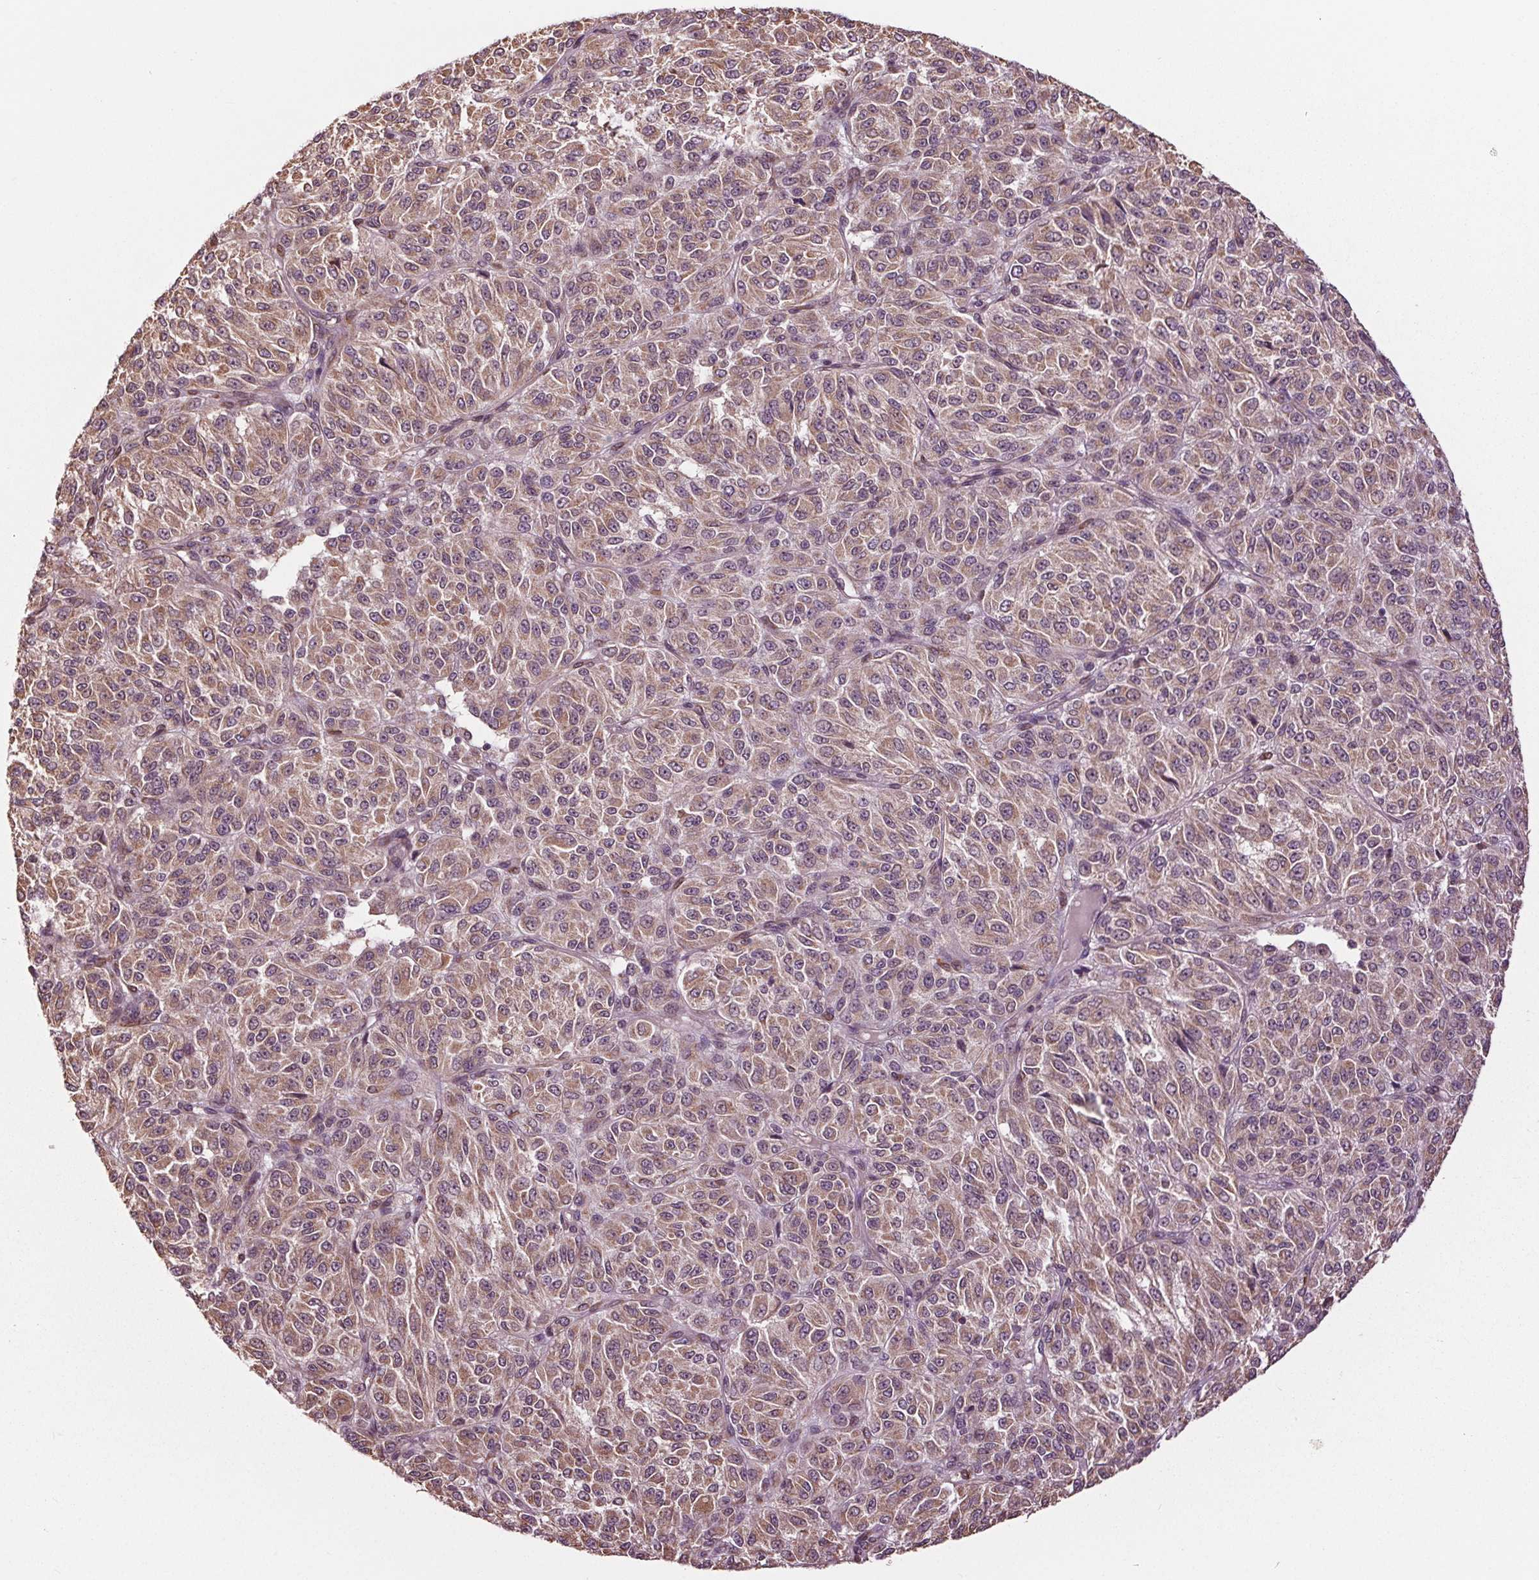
{"staining": {"intensity": "weak", "quantity": "25%-75%", "location": "cytoplasmic/membranous"}, "tissue": "melanoma", "cell_type": "Tumor cells", "image_type": "cancer", "snomed": [{"axis": "morphology", "description": "Malignant melanoma, Metastatic site"}, {"axis": "topography", "description": "Brain"}], "caption": "Immunohistochemistry (IHC) staining of melanoma, which exhibits low levels of weak cytoplasmic/membranous expression in approximately 25%-75% of tumor cells indicating weak cytoplasmic/membranous protein positivity. The staining was performed using DAB (3,3'-diaminobenzidine) (brown) for protein detection and nuclei were counterstained in hematoxylin (blue).", "gene": "RNPEP", "patient": {"sex": "female", "age": 56}}